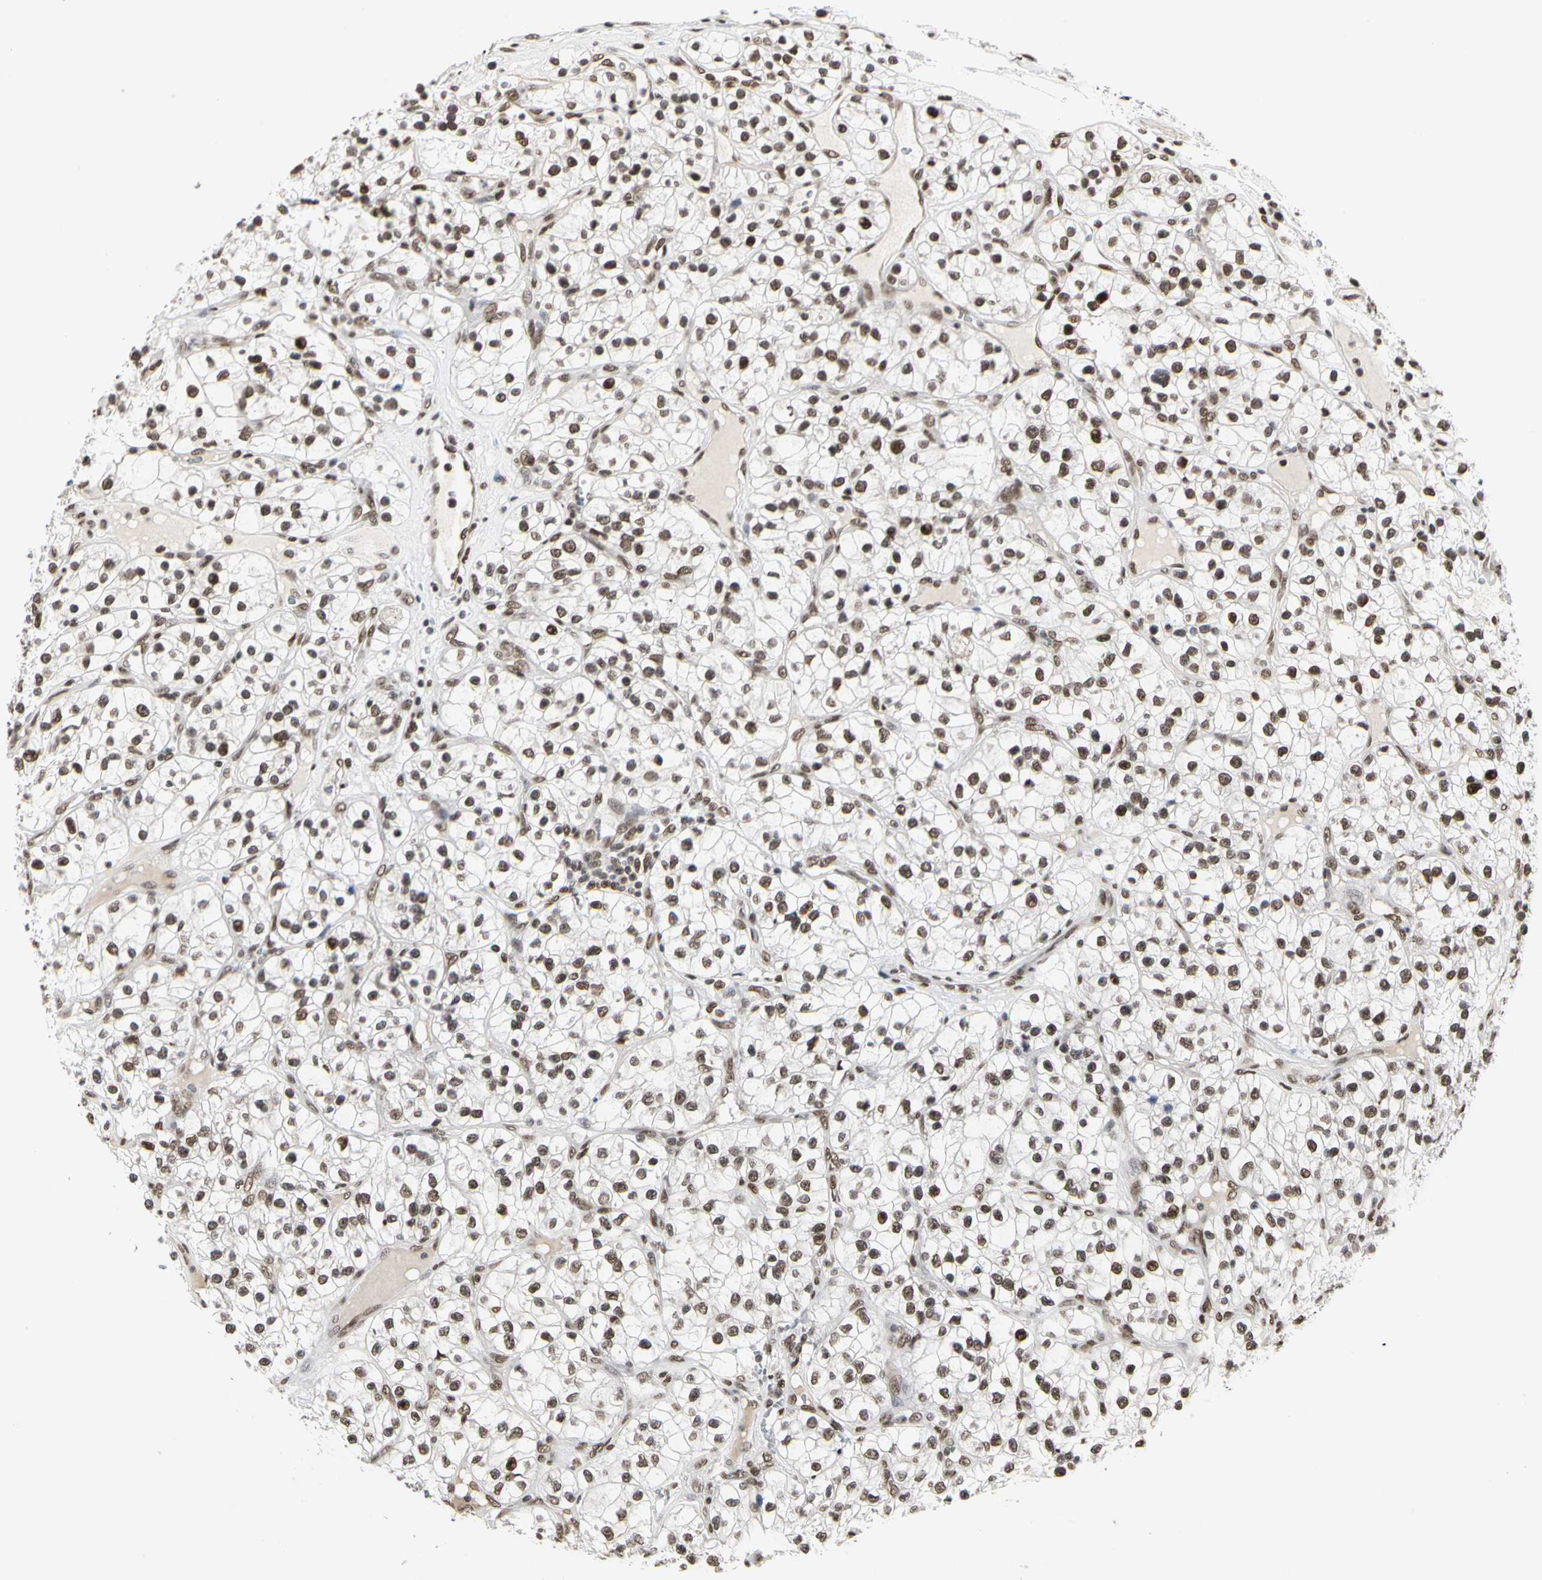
{"staining": {"intensity": "moderate", "quantity": ">75%", "location": "nuclear"}, "tissue": "renal cancer", "cell_type": "Tumor cells", "image_type": "cancer", "snomed": [{"axis": "morphology", "description": "Adenocarcinoma, NOS"}, {"axis": "topography", "description": "Kidney"}], "caption": "IHC histopathology image of human adenocarcinoma (renal) stained for a protein (brown), which exhibits medium levels of moderate nuclear staining in about >75% of tumor cells.", "gene": "PRMT3", "patient": {"sex": "female", "age": 57}}